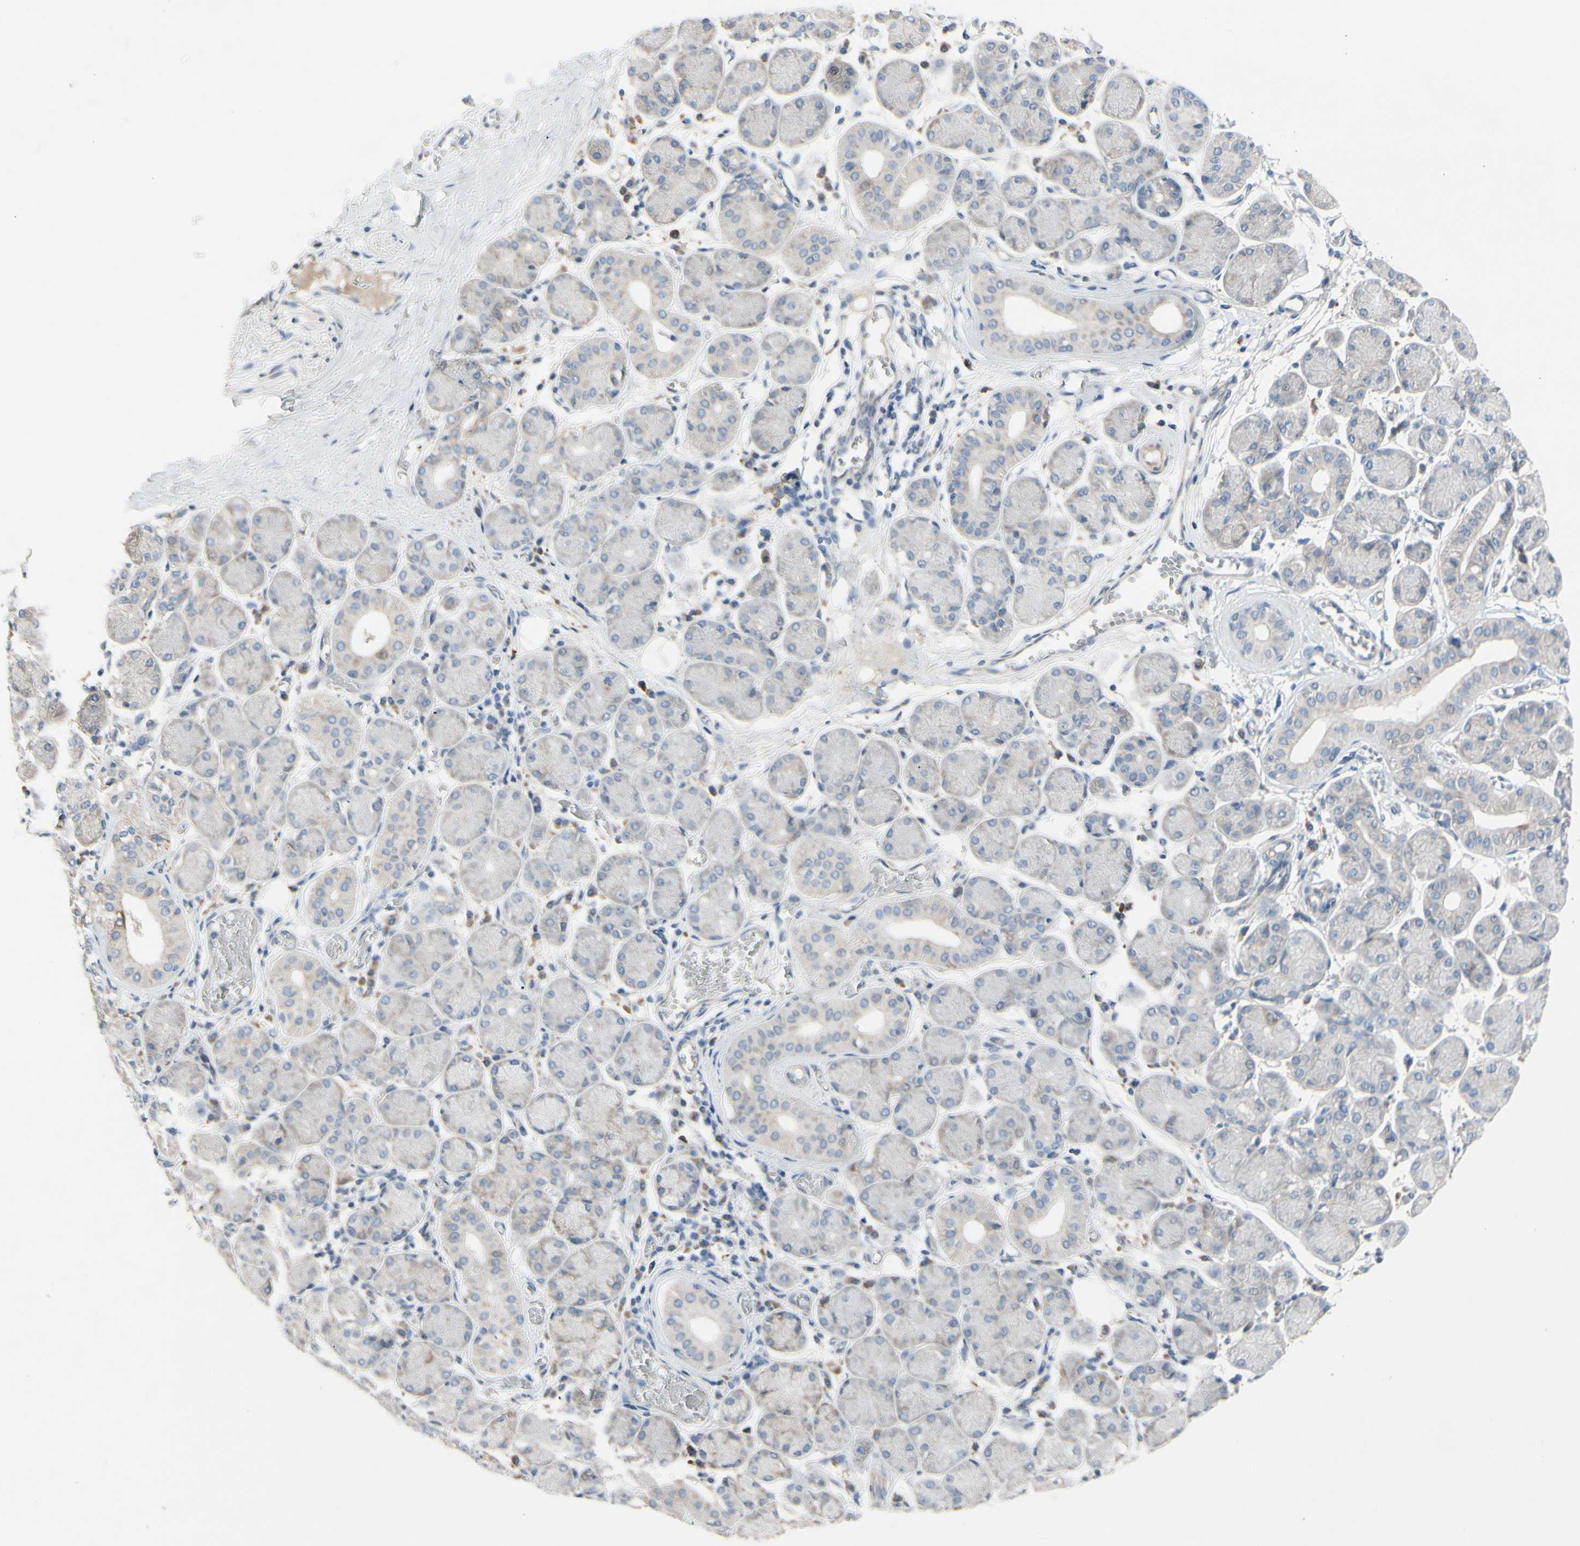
{"staining": {"intensity": "weak", "quantity": "<25%", "location": "cytoplasmic/membranous"}, "tissue": "salivary gland", "cell_type": "Glandular cells", "image_type": "normal", "snomed": [{"axis": "morphology", "description": "Normal tissue, NOS"}, {"axis": "topography", "description": "Salivary gland"}], "caption": "Immunohistochemistry (IHC) micrograph of unremarkable salivary gland: salivary gland stained with DAB shows no significant protein staining in glandular cells. Brightfield microscopy of immunohistochemistry (IHC) stained with DAB (3,3'-diaminobenzidine) (brown) and hematoxylin (blue), captured at high magnification.", "gene": "MAP2", "patient": {"sex": "female", "age": 24}}